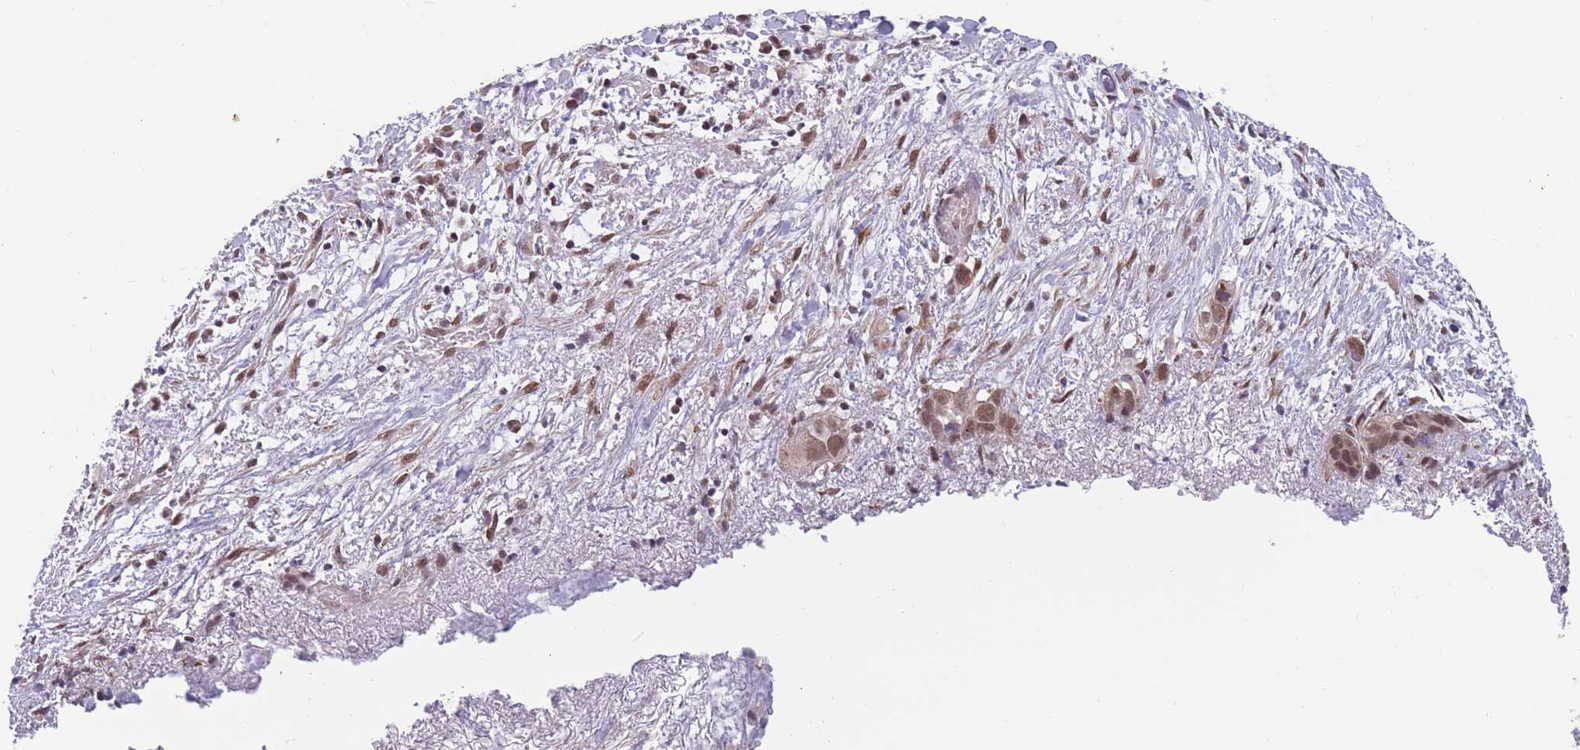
{"staining": {"intensity": "weak", "quantity": ">75%", "location": "nuclear"}, "tissue": "liver cancer", "cell_type": "Tumor cells", "image_type": "cancer", "snomed": [{"axis": "morphology", "description": "Cholangiocarcinoma"}, {"axis": "topography", "description": "Liver"}], "caption": "A histopathology image showing weak nuclear positivity in approximately >75% of tumor cells in liver cancer, as visualized by brown immunohistochemical staining.", "gene": "BCL9L", "patient": {"sex": "female", "age": 79}}